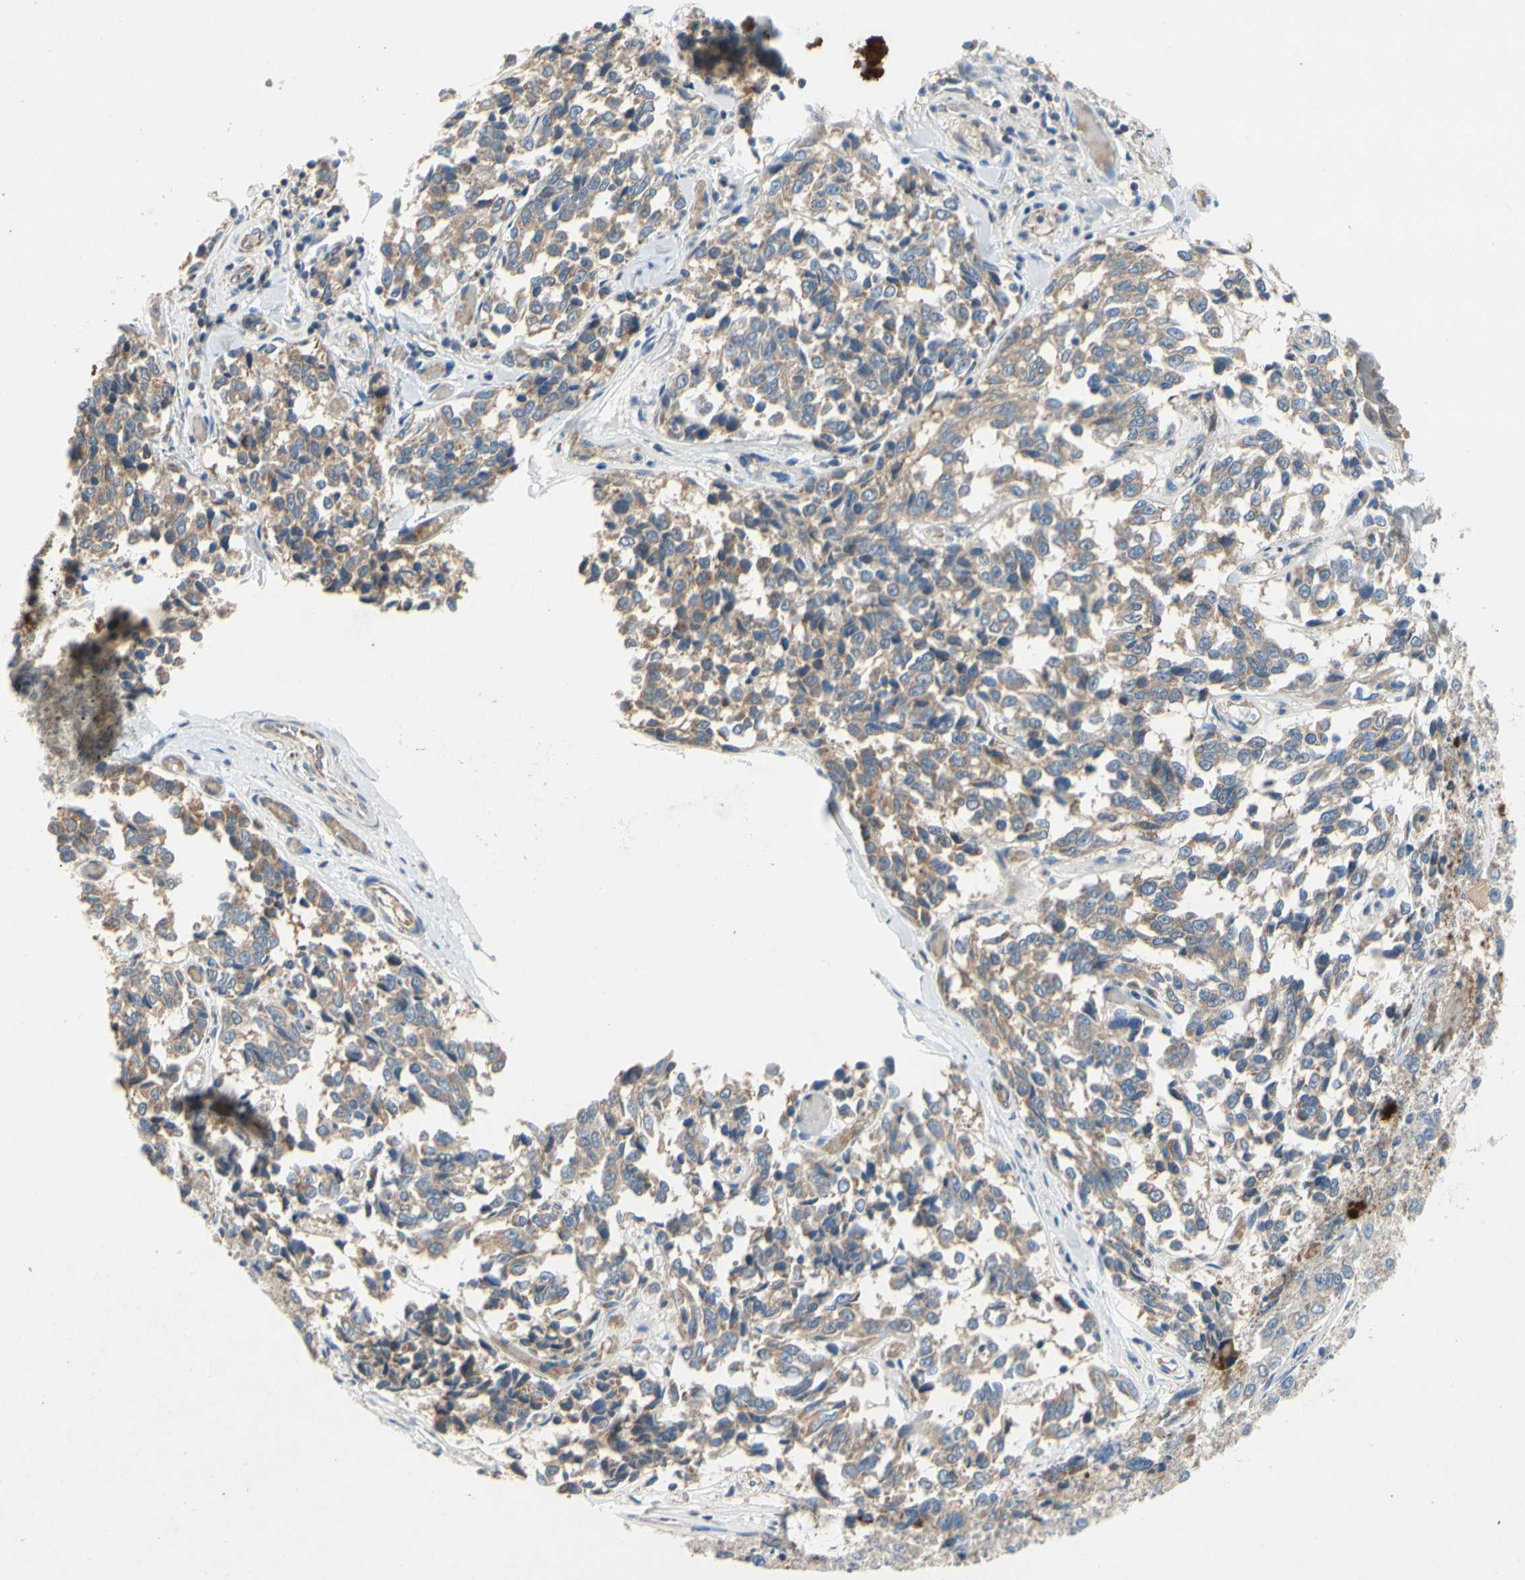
{"staining": {"intensity": "weak", "quantity": ">75%", "location": "cytoplasmic/membranous"}, "tissue": "melanoma", "cell_type": "Tumor cells", "image_type": "cancer", "snomed": [{"axis": "morphology", "description": "Malignant melanoma, NOS"}, {"axis": "topography", "description": "Skin"}], "caption": "Melanoma stained for a protein reveals weak cytoplasmic/membranous positivity in tumor cells.", "gene": "KLHDC8B", "patient": {"sex": "female", "age": 64}}